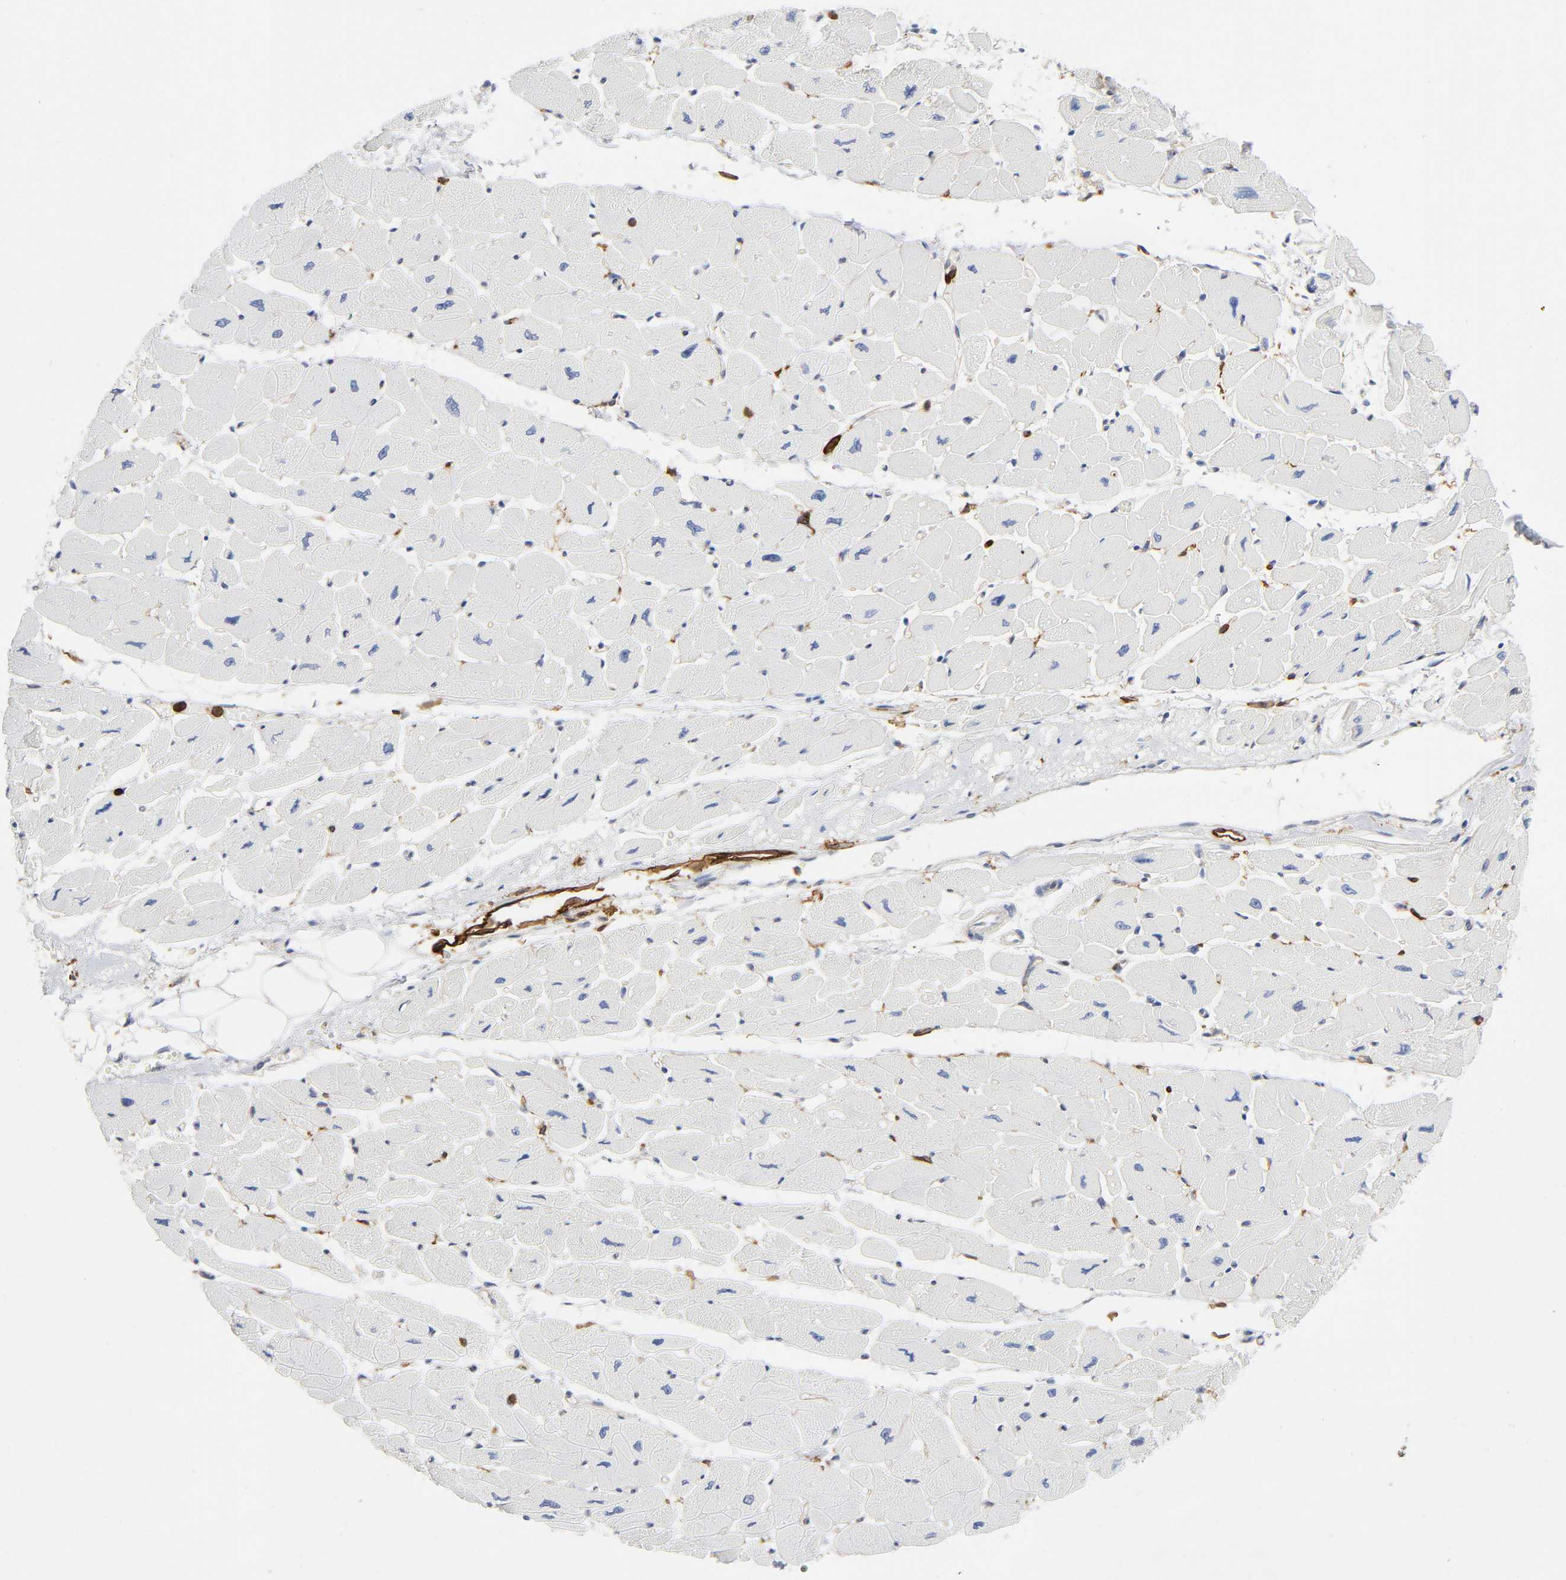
{"staining": {"intensity": "negative", "quantity": "none", "location": "none"}, "tissue": "heart muscle", "cell_type": "Cardiomyocytes", "image_type": "normal", "snomed": [{"axis": "morphology", "description": "Normal tissue, NOS"}, {"axis": "topography", "description": "Heart"}], "caption": "IHC of unremarkable heart muscle exhibits no positivity in cardiomyocytes.", "gene": "LYN", "patient": {"sex": "female", "age": 54}}